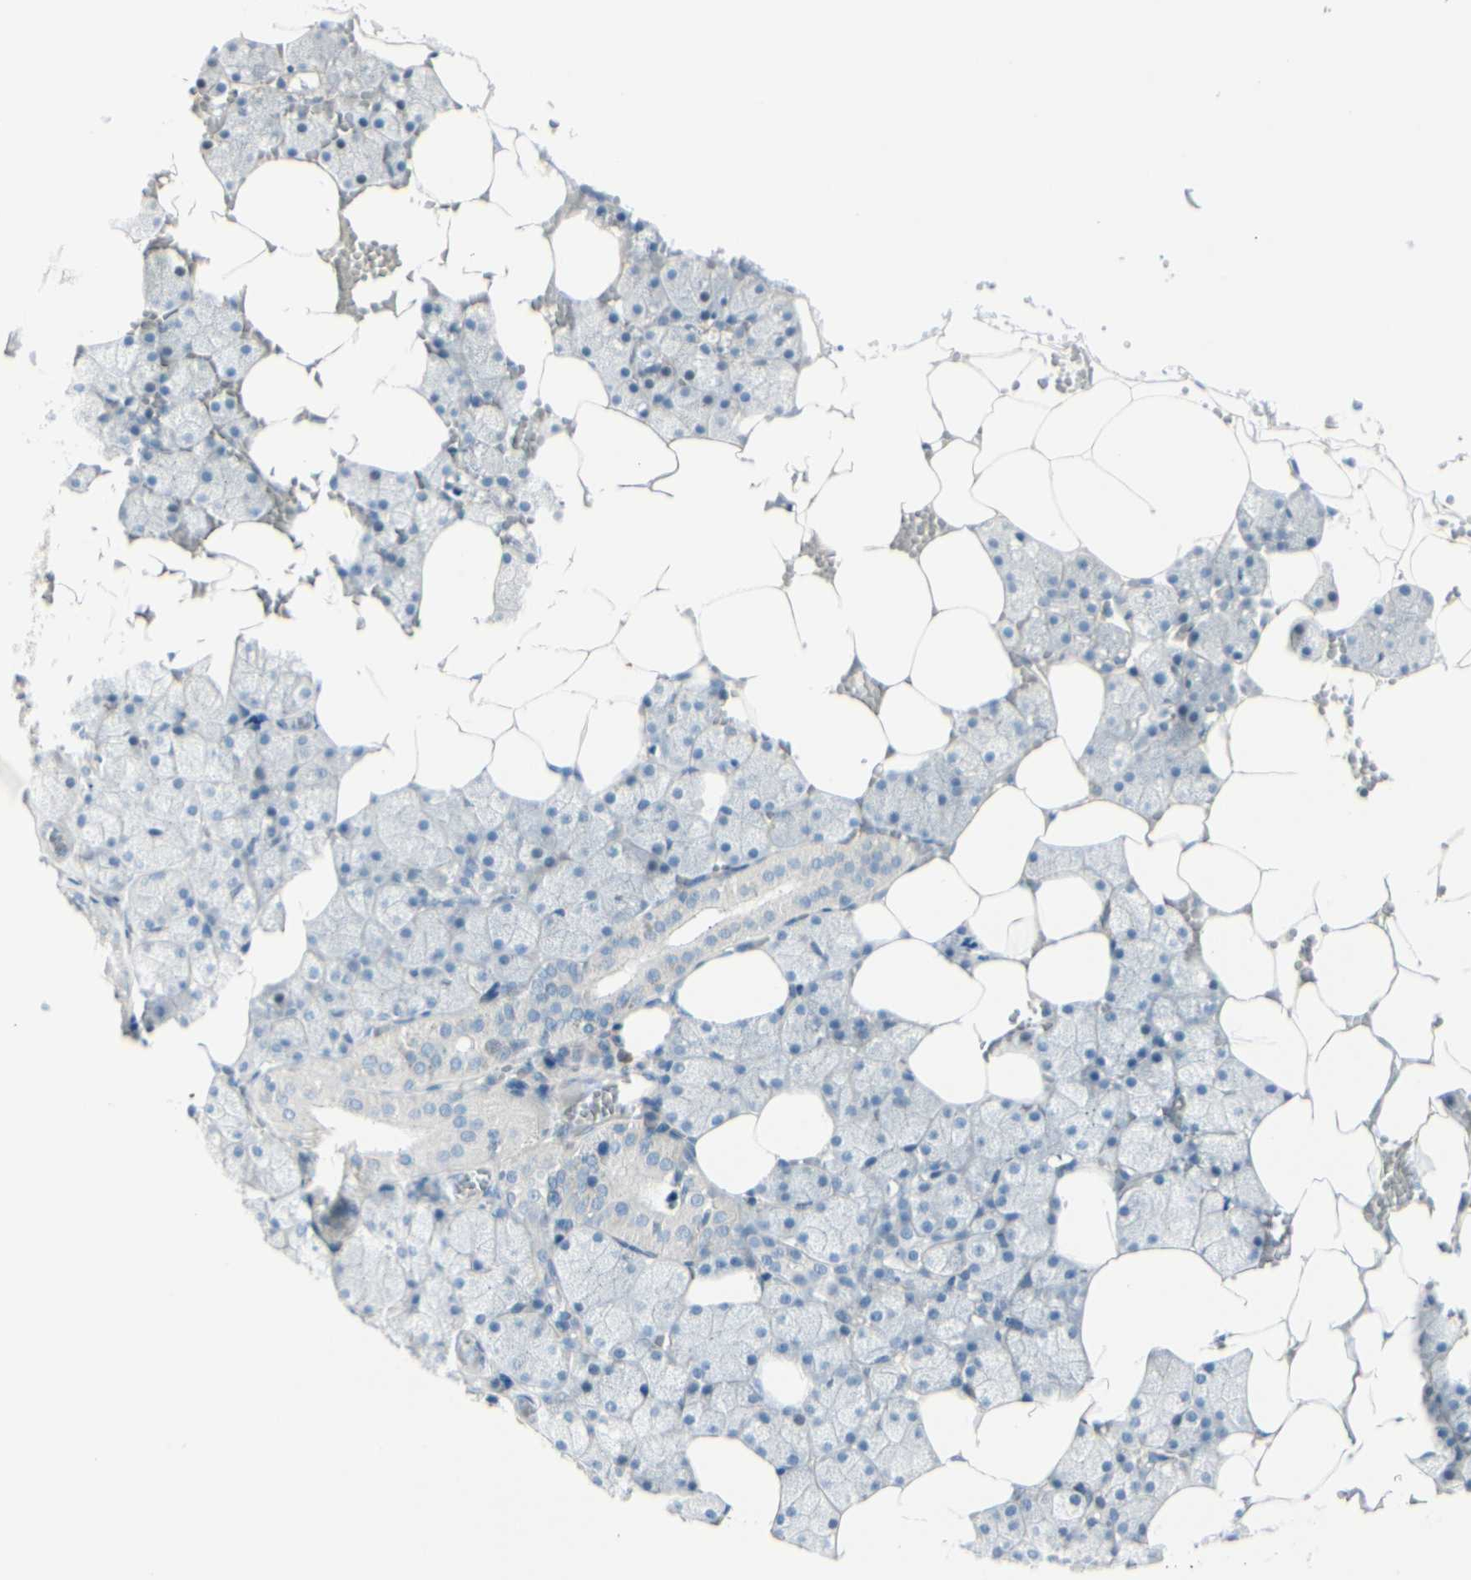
{"staining": {"intensity": "negative", "quantity": "none", "location": "none"}, "tissue": "salivary gland", "cell_type": "Glandular cells", "image_type": "normal", "snomed": [{"axis": "morphology", "description": "Normal tissue, NOS"}, {"axis": "topography", "description": "Salivary gland"}], "caption": "Immunohistochemical staining of benign human salivary gland reveals no significant expression in glandular cells.", "gene": "CACNA2D1", "patient": {"sex": "male", "age": 62}}